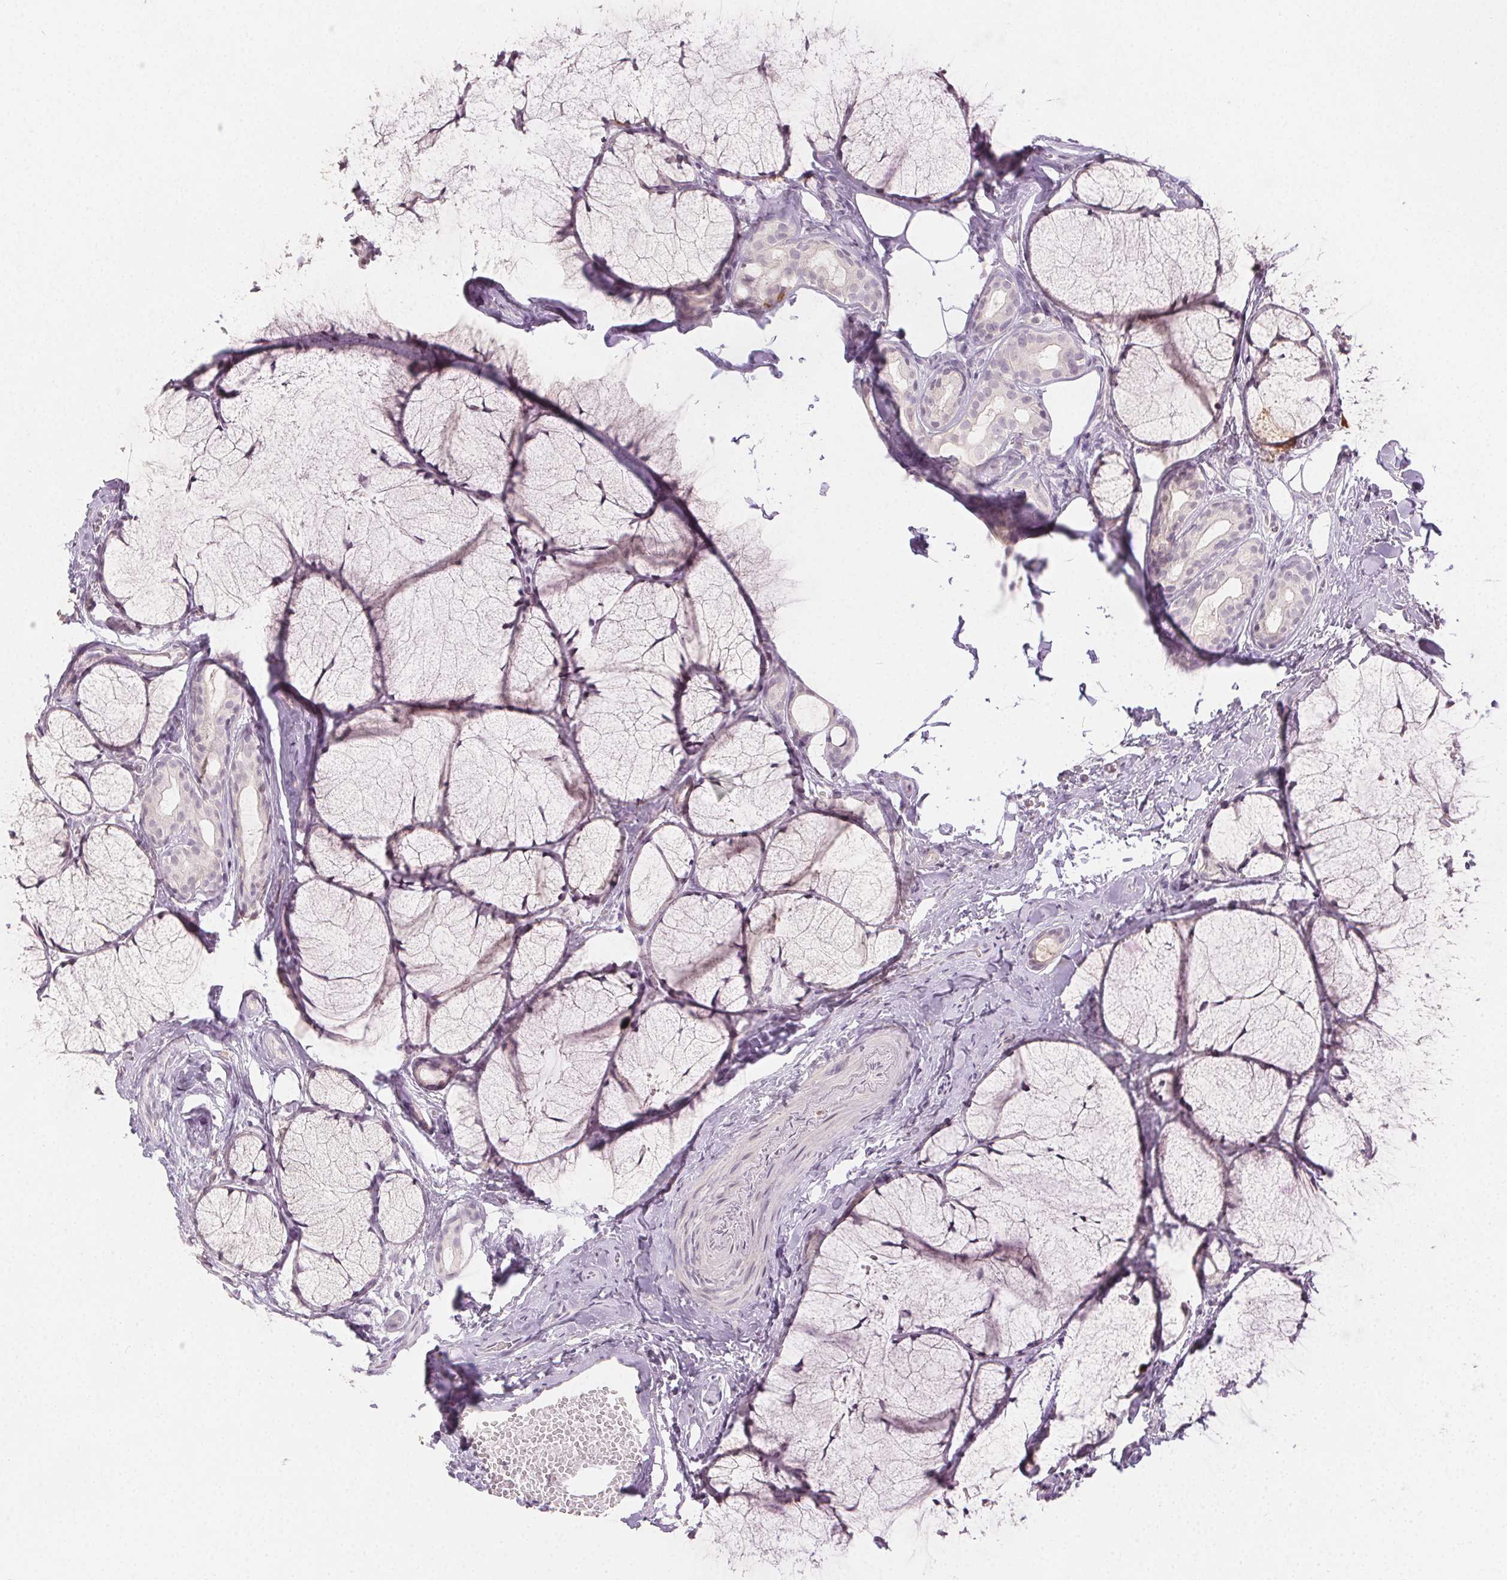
{"staining": {"intensity": "strong", "quantity": "<25%", "location": "nuclear"}, "tissue": "head and neck cancer", "cell_type": "Tumor cells", "image_type": "cancer", "snomed": [{"axis": "morphology", "description": "Adenocarcinoma, NOS"}, {"axis": "topography", "description": "Head-Neck"}], "caption": "A histopathology image of human head and neck cancer (adenocarcinoma) stained for a protein reveals strong nuclear brown staining in tumor cells.", "gene": "ANLN", "patient": {"sex": "male", "age": 66}}